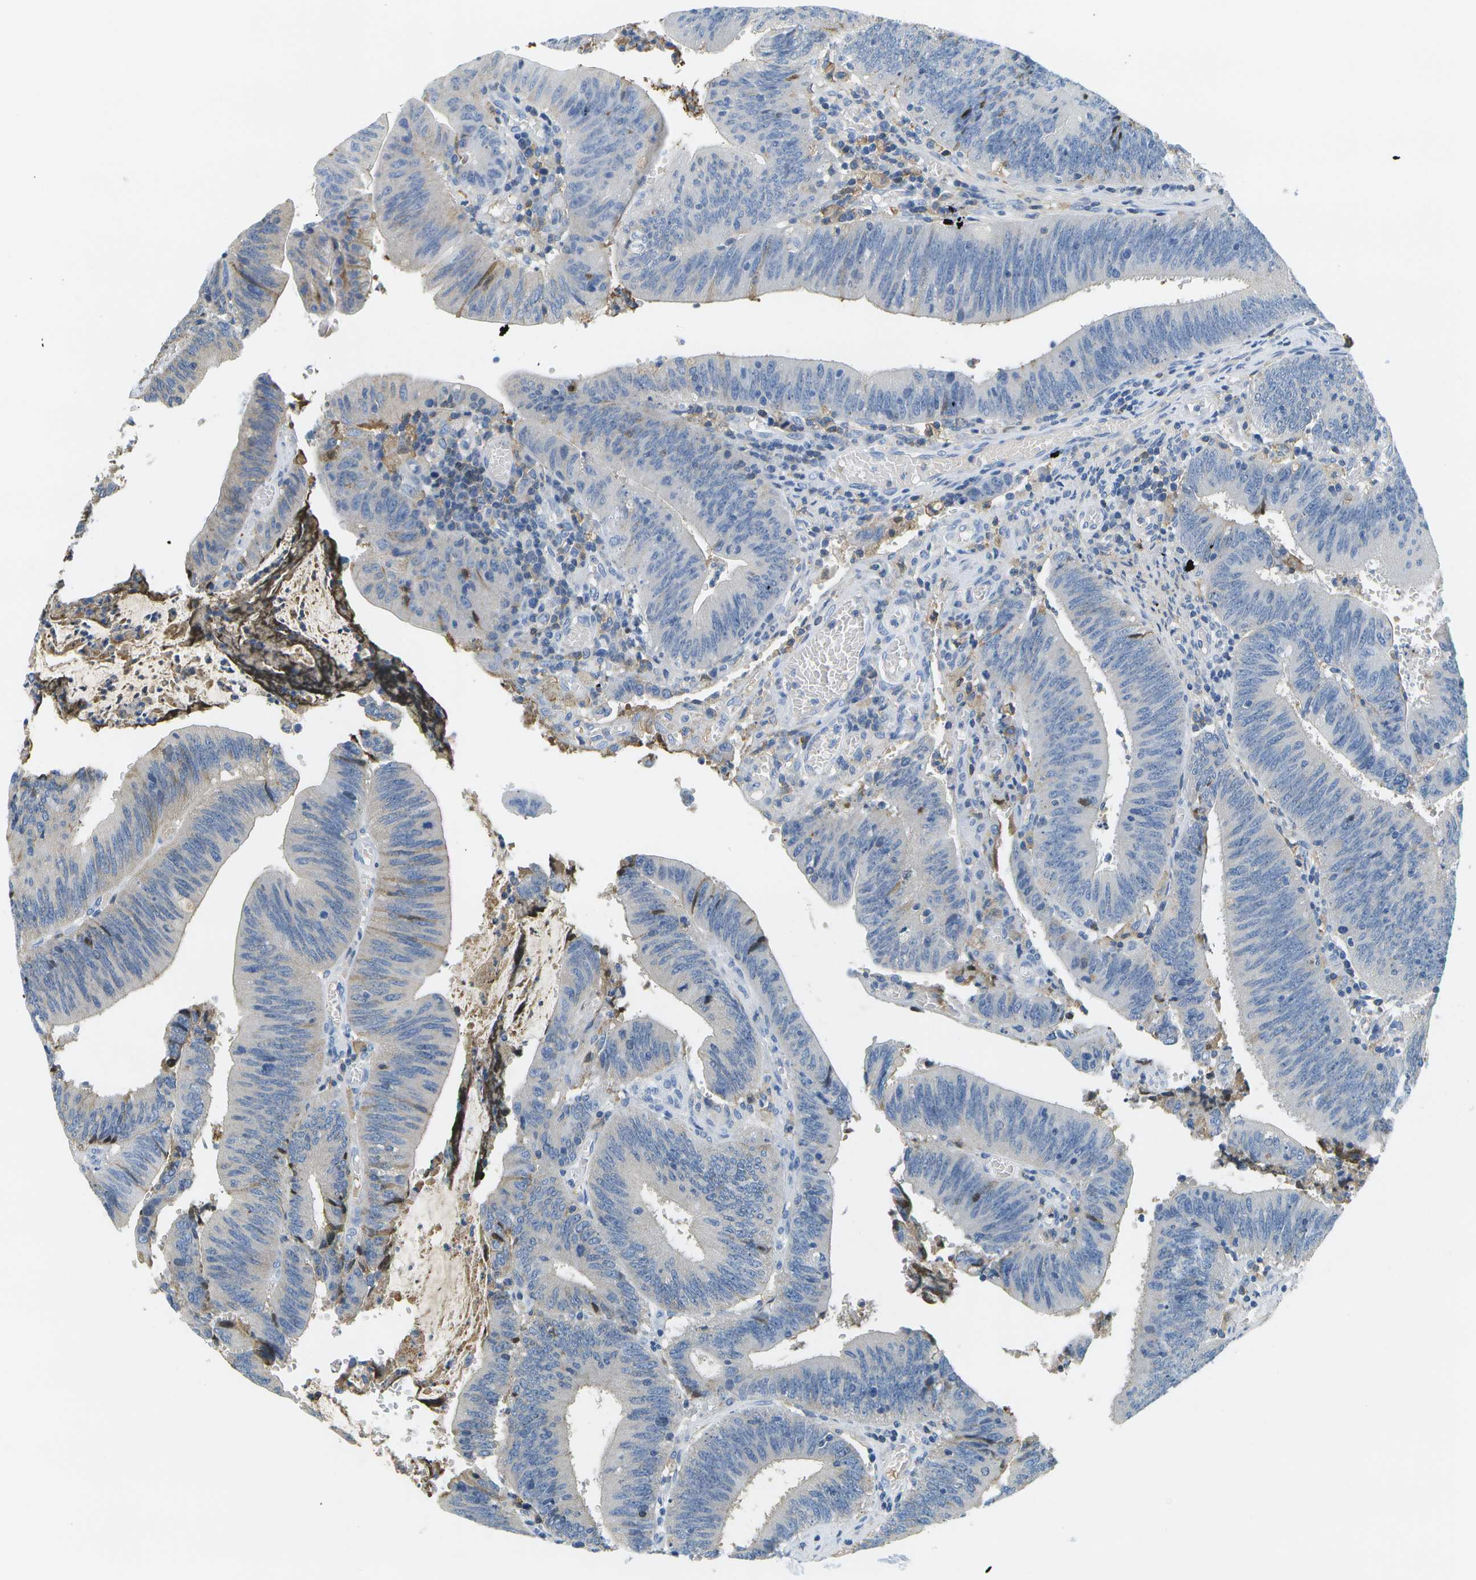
{"staining": {"intensity": "moderate", "quantity": "<25%", "location": "cytoplasmic/membranous"}, "tissue": "colorectal cancer", "cell_type": "Tumor cells", "image_type": "cancer", "snomed": [{"axis": "morphology", "description": "Normal tissue, NOS"}, {"axis": "morphology", "description": "Adenocarcinoma, NOS"}, {"axis": "topography", "description": "Rectum"}], "caption": "IHC of colorectal cancer exhibits low levels of moderate cytoplasmic/membranous staining in approximately <25% of tumor cells. The staining was performed using DAB, with brown indicating positive protein expression. Nuclei are stained blue with hematoxylin.", "gene": "SERPINA1", "patient": {"sex": "female", "age": 66}}